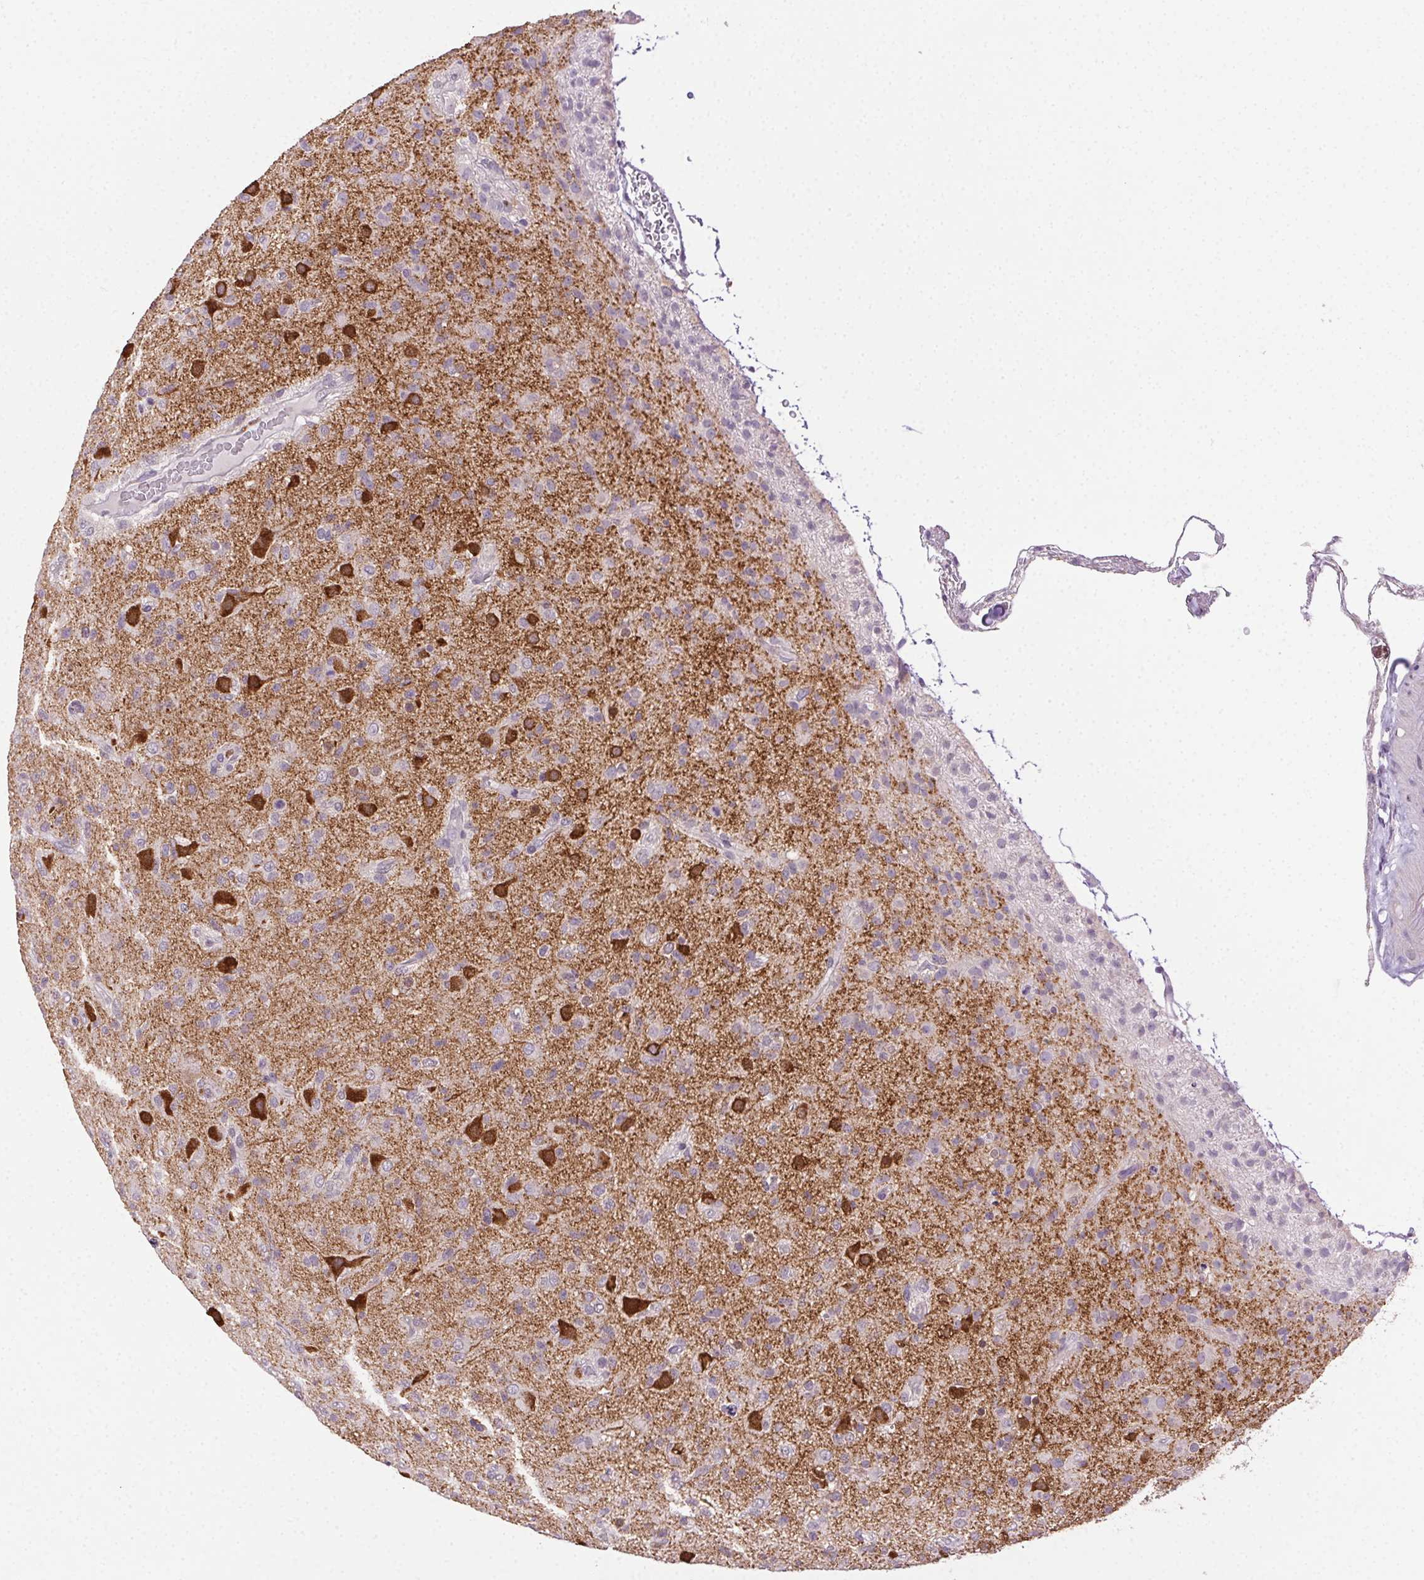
{"staining": {"intensity": "negative", "quantity": "none", "location": "none"}, "tissue": "glioma", "cell_type": "Tumor cells", "image_type": "cancer", "snomed": [{"axis": "morphology", "description": "Glioma, malignant, Low grade"}, {"axis": "topography", "description": "Brain"}], "caption": "Micrograph shows no protein expression in tumor cells of glioma tissue. (Brightfield microscopy of DAB (3,3'-diaminobenzidine) immunohistochemistry (IHC) at high magnification).", "gene": "AKAP5", "patient": {"sex": "male", "age": 65}}